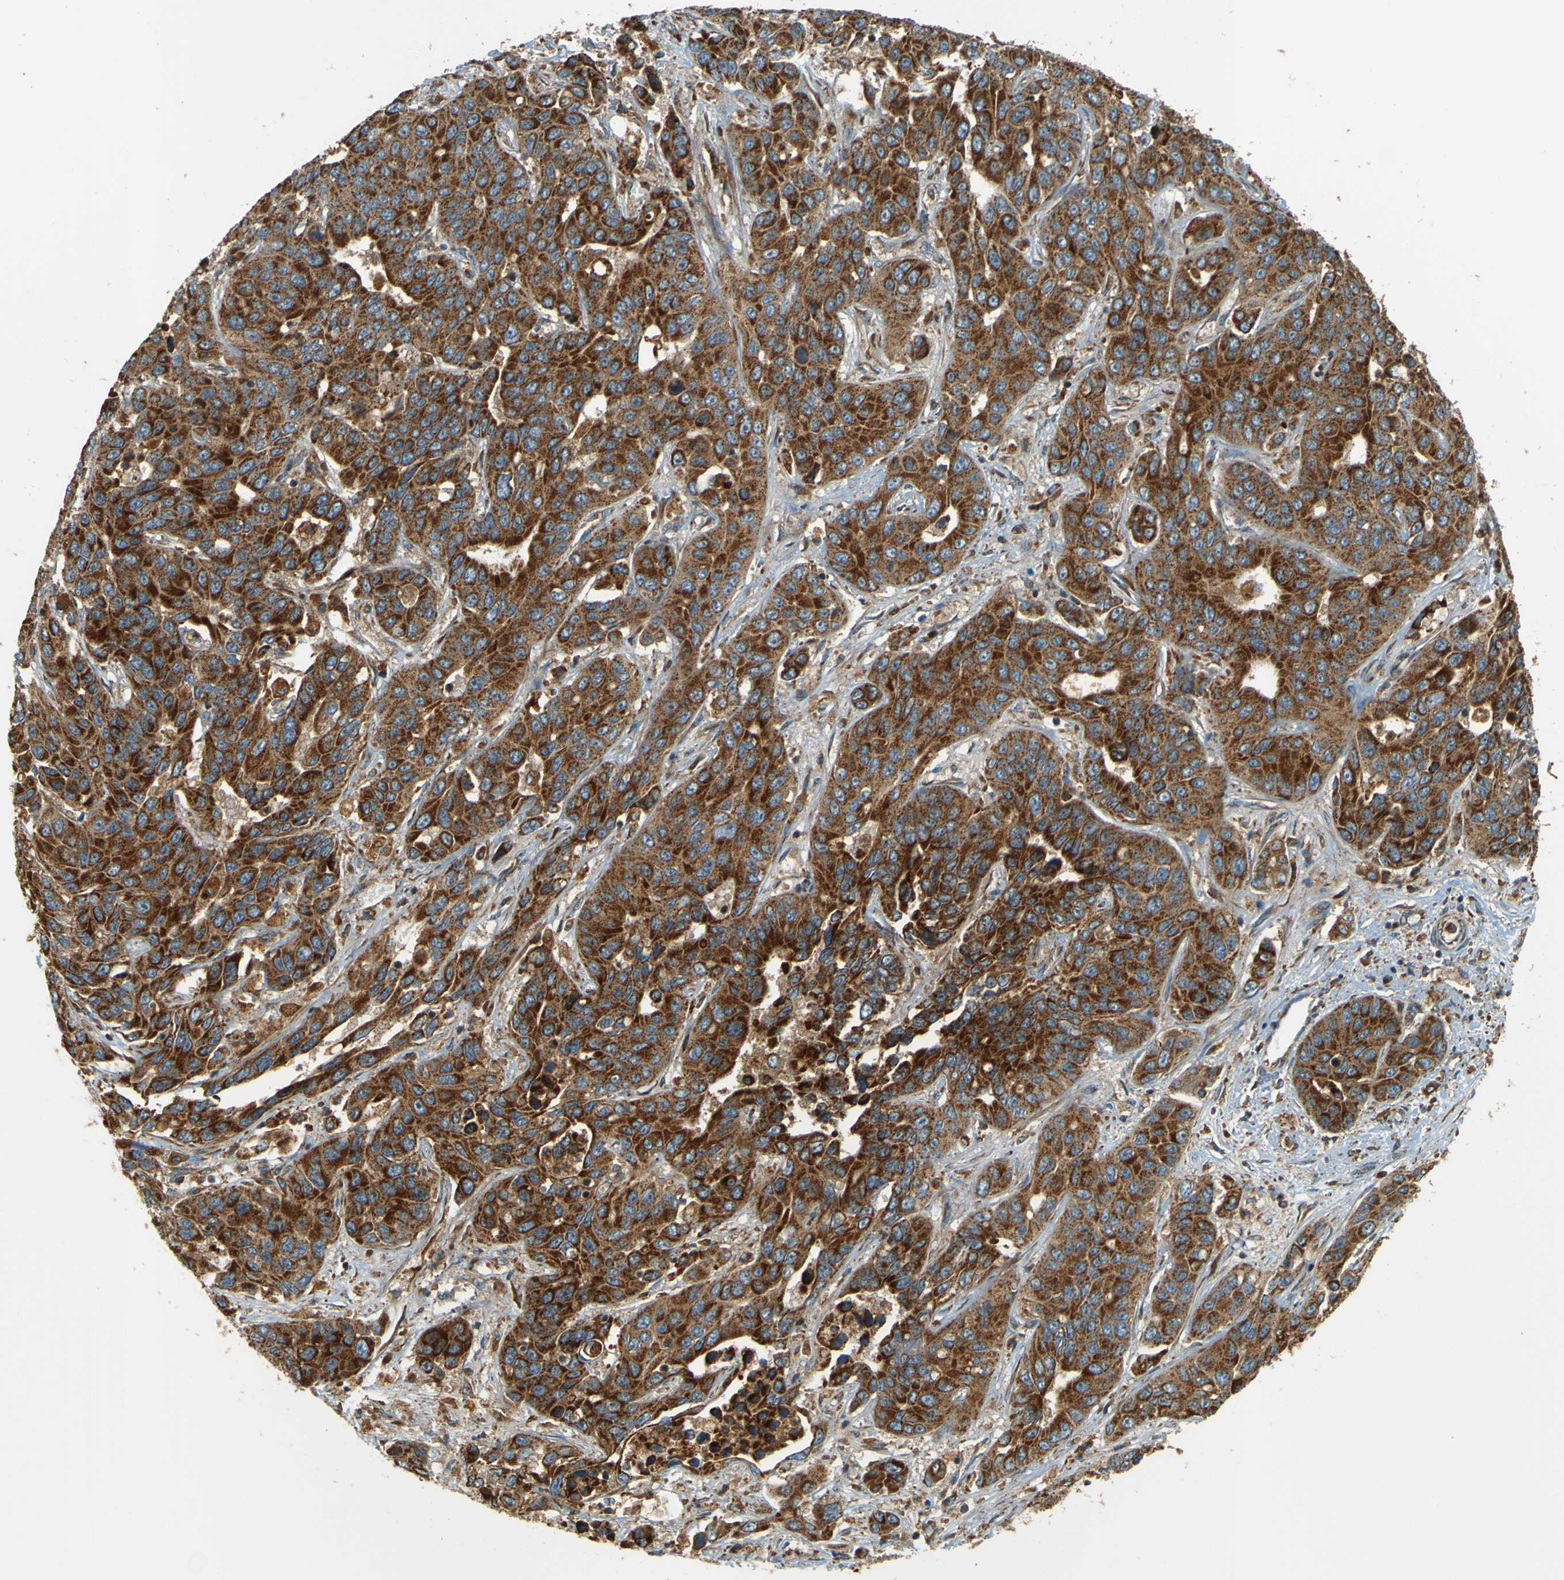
{"staining": {"intensity": "strong", "quantity": ">75%", "location": "cytoplasmic/membranous"}, "tissue": "liver cancer", "cell_type": "Tumor cells", "image_type": "cancer", "snomed": [{"axis": "morphology", "description": "Cholangiocarcinoma"}, {"axis": "topography", "description": "Liver"}], "caption": "Immunohistochemistry (IHC) histopathology image of neoplastic tissue: human liver cholangiocarcinoma stained using IHC demonstrates high levels of strong protein expression localized specifically in the cytoplasmic/membranous of tumor cells, appearing as a cytoplasmic/membranous brown color.", "gene": "DNAJC5", "patient": {"sex": "female", "age": 52}}